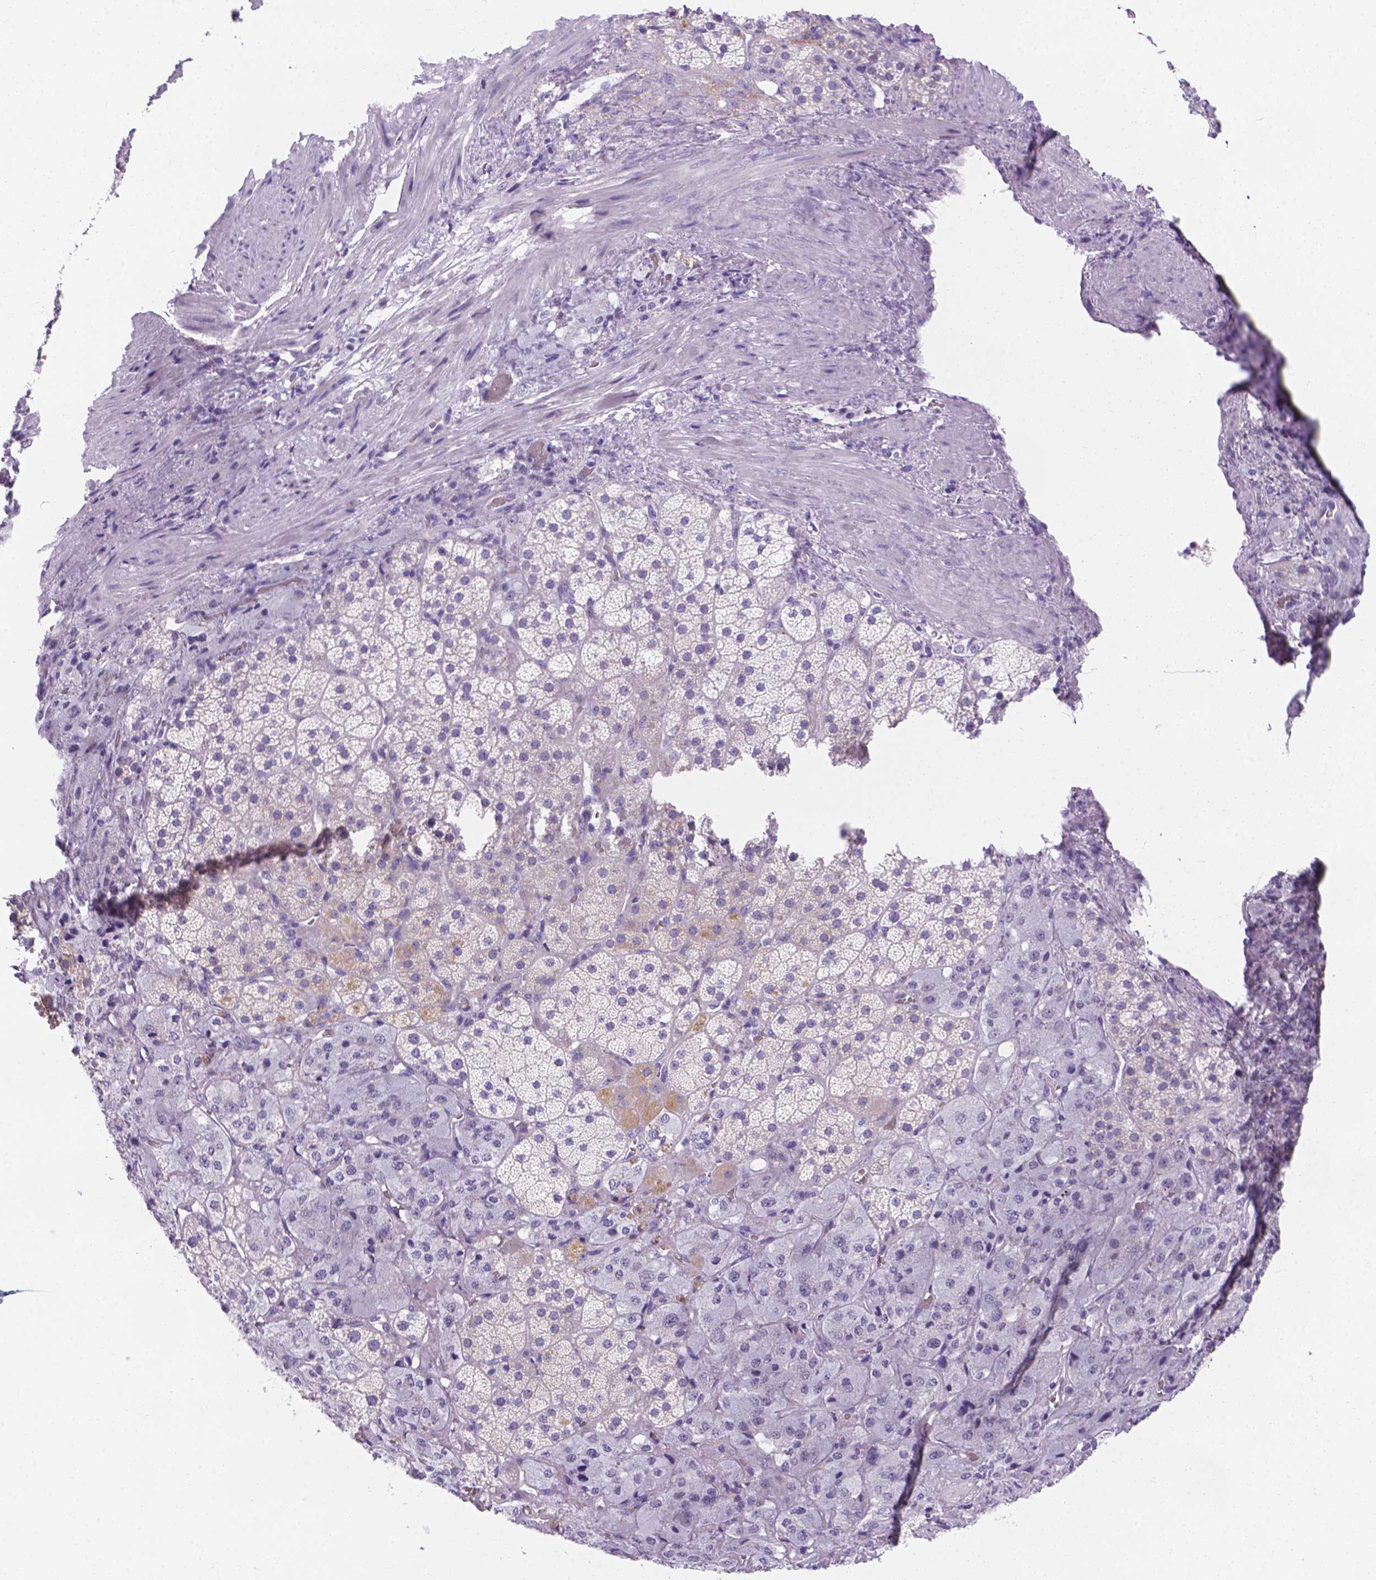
{"staining": {"intensity": "negative", "quantity": "none", "location": "none"}, "tissue": "adrenal gland", "cell_type": "Glandular cells", "image_type": "normal", "snomed": [{"axis": "morphology", "description": "Normal tissue, NOS"}, {"axis": "topography", "description": "Adrenal gland"}], "caption": "This is a micrograph of immunohistochemistry (IHC) staining of normal adrenal gland, which shows no expression in glandular cells. (DAB (3,3'-diaminobenzidine) immunohistochemistry with hematoxylin counter stain).", "gene": "MLN", "patient": {"sex": "male", "age": 57}}